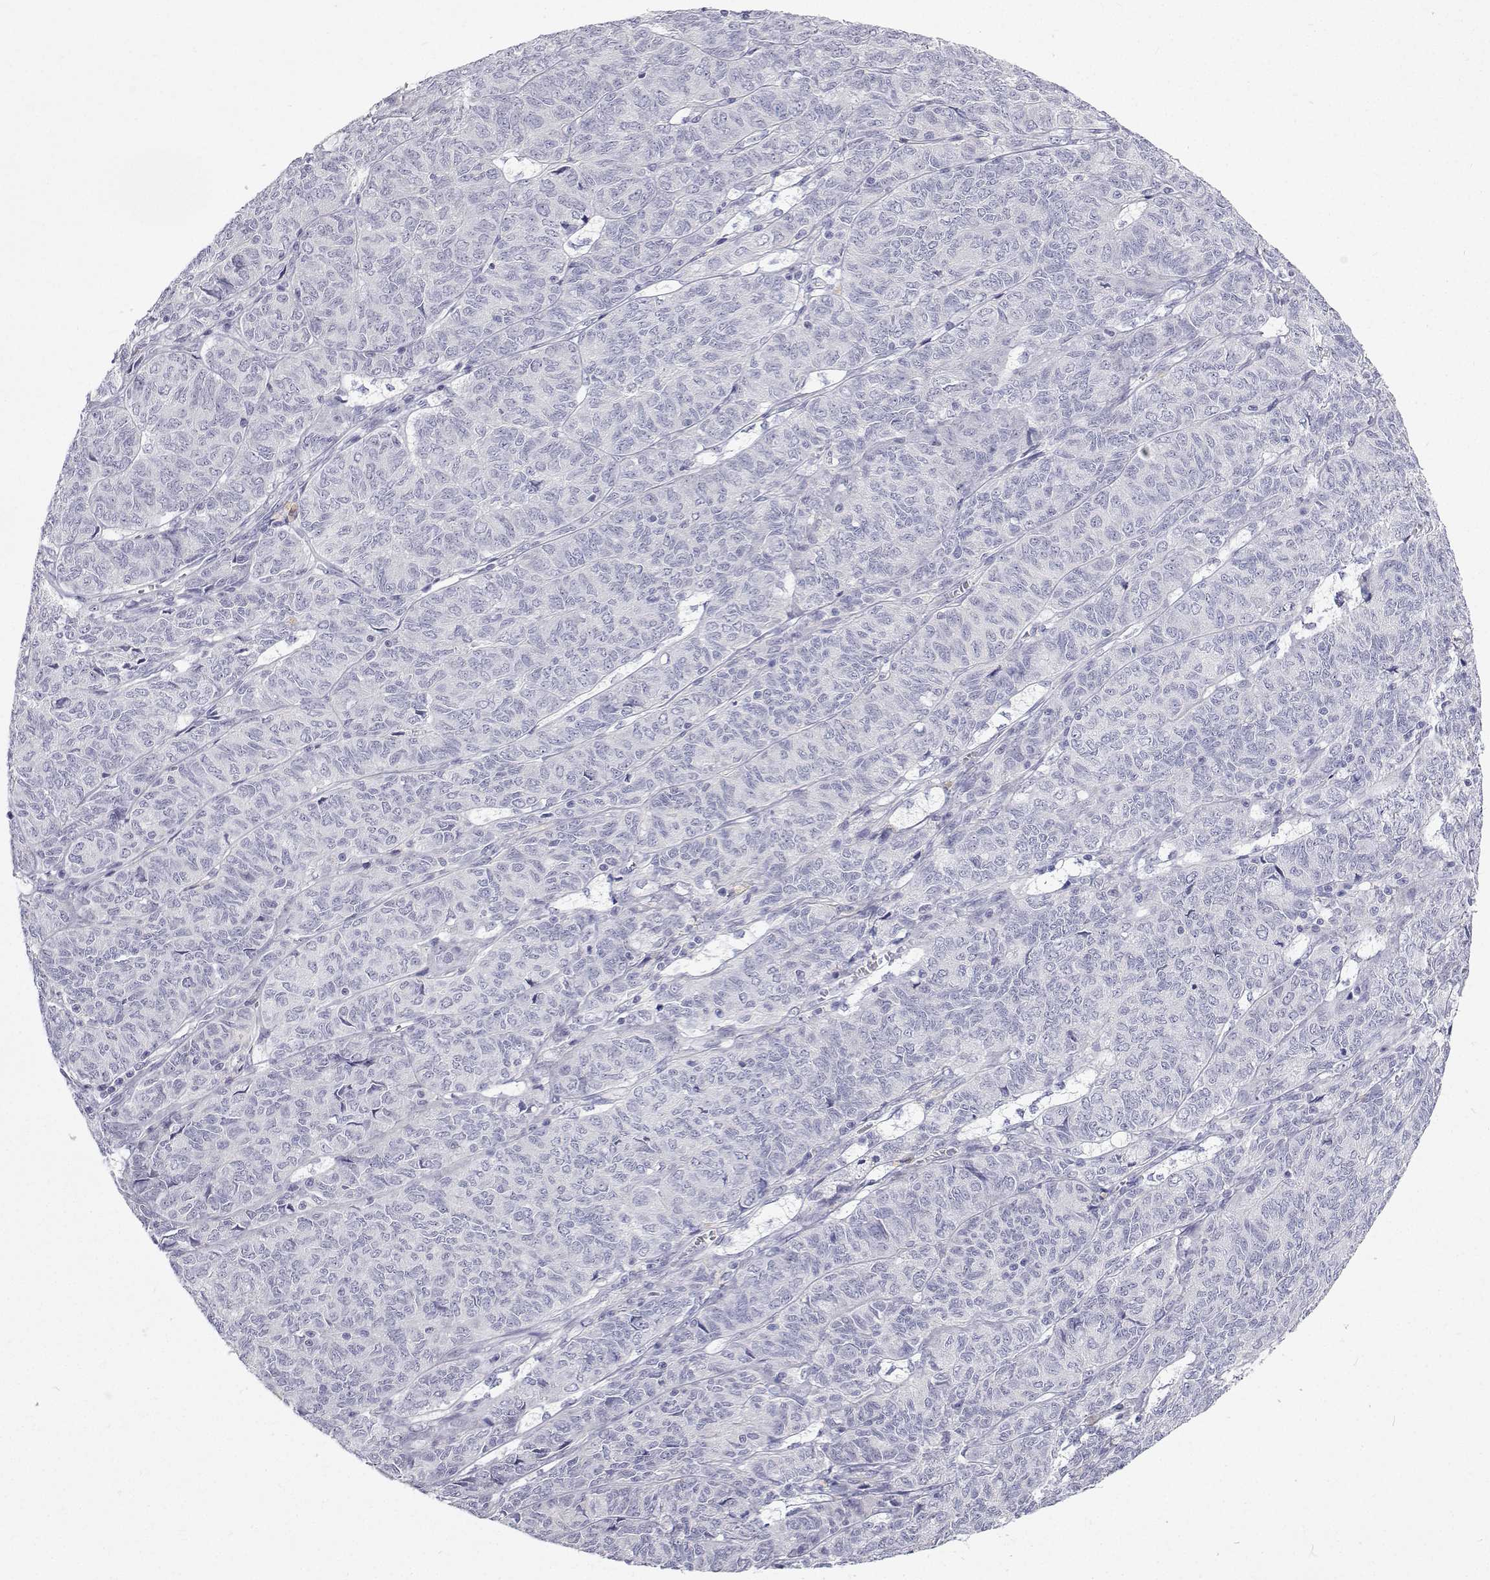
{"staining": {"intensity": "negative", "quantity": "none", "location": "none"}, "tissue": "ovarian cancer", "cell_type": "Tumor cells", "image_type": "cancer", "snomed": [{"axis": "morphology", "description": "Carcinoma, endometroid"}, {"axis": "topography", "description": "Ovary"}], "caption": "DAB immunohistochemical staining of ovarian cancer exhibits no significant expression in tumor cells. (DAB (3,3'-diaminobenzidine) immunohistochemistry (IHC) visualized using brightfield microscopy, high magnification).", "gene": "NCR2", "patient": {"sex": "female", "age": 80}}